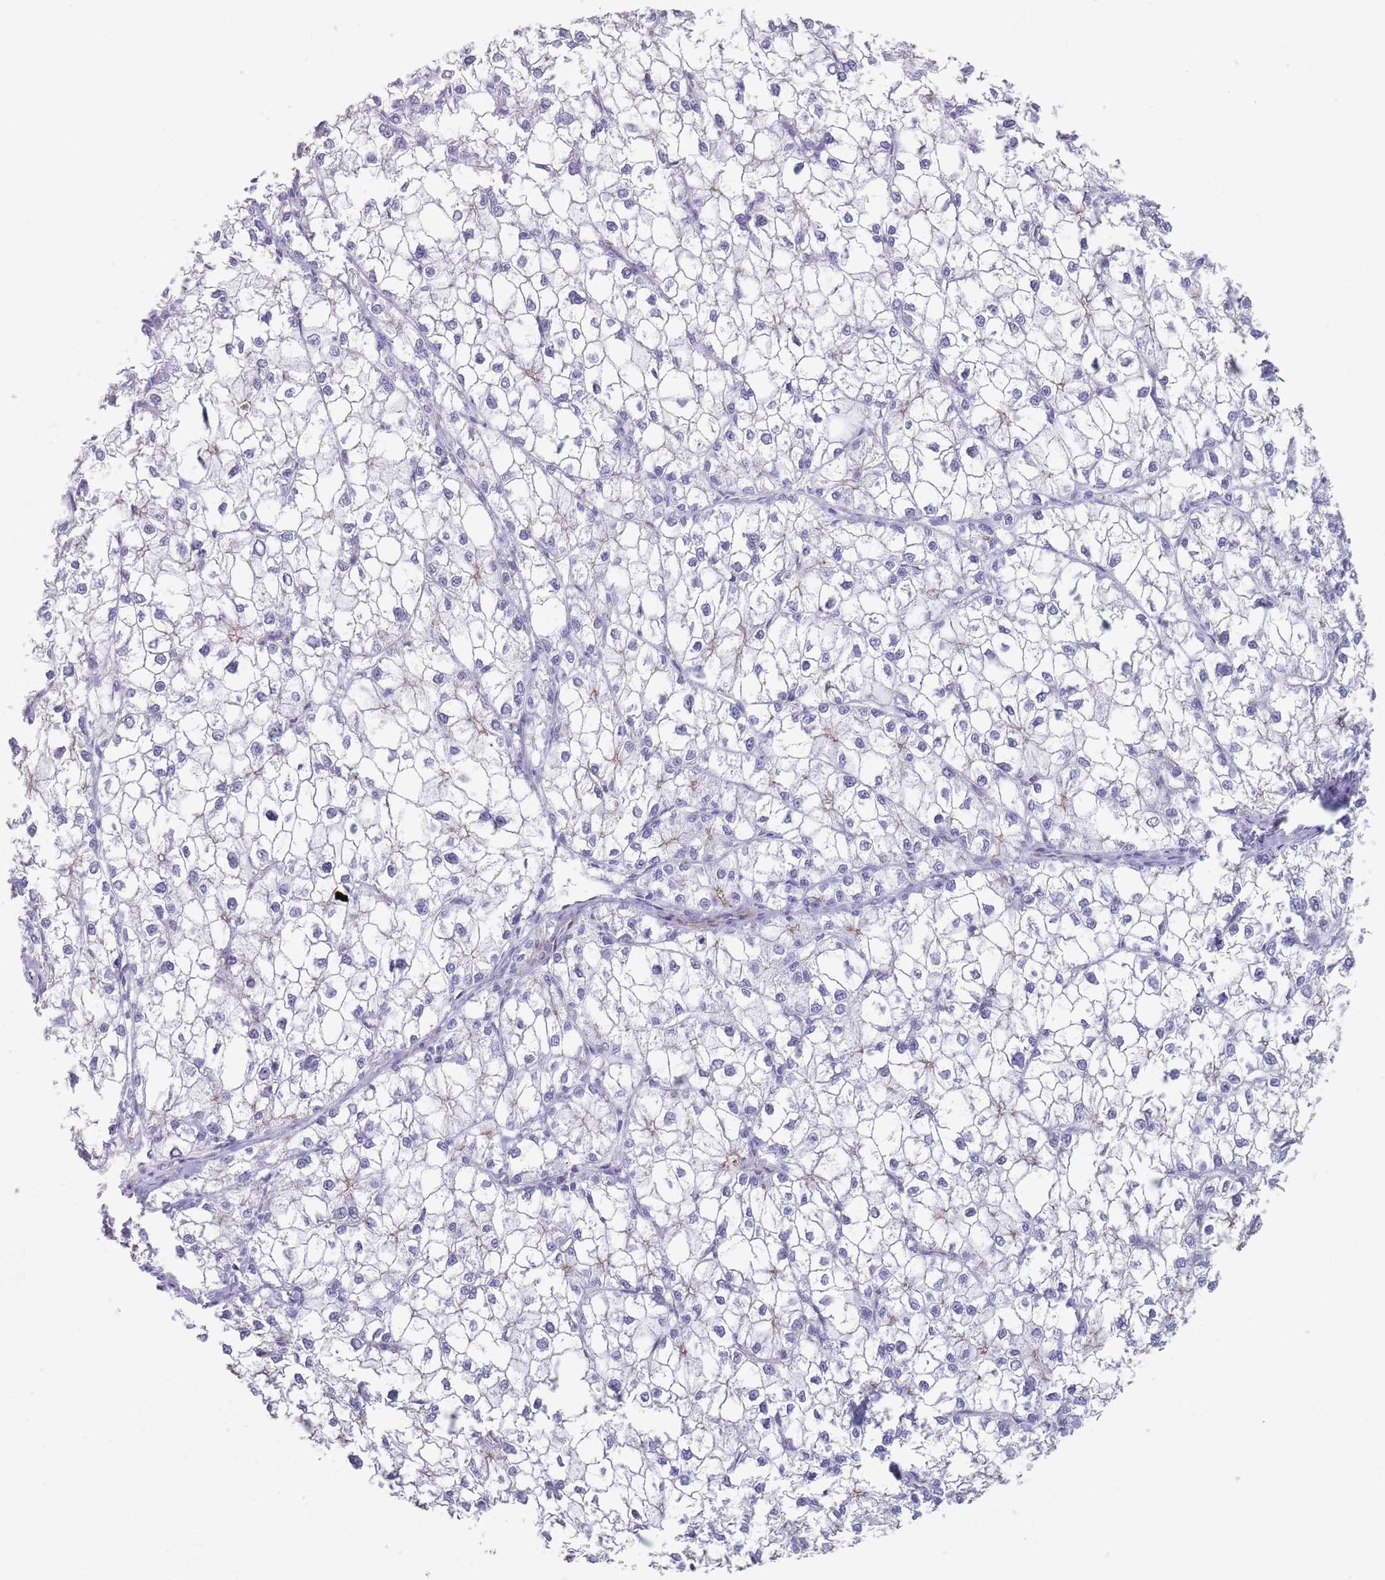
{"staining": {"intensity": "negative", "quantity": "none", "location": "none"}, "tissue": "liver cancer", "cell_type": "Tumor cells", "image_type": "cancer", "snomed": [{"axis": "morphology", "description": "Carcinoma, Hepatocellular, NOS"}, {"axis": "topography", "description": "Liver"}], "caption": "High power microscopy image of an immunohistochemistry image of hepatocellular carcinoma (liver), revealing no significant positivity in tumor cells.", "gene": "OR5A2", "patient": {"sex": "female", "age": 43}}